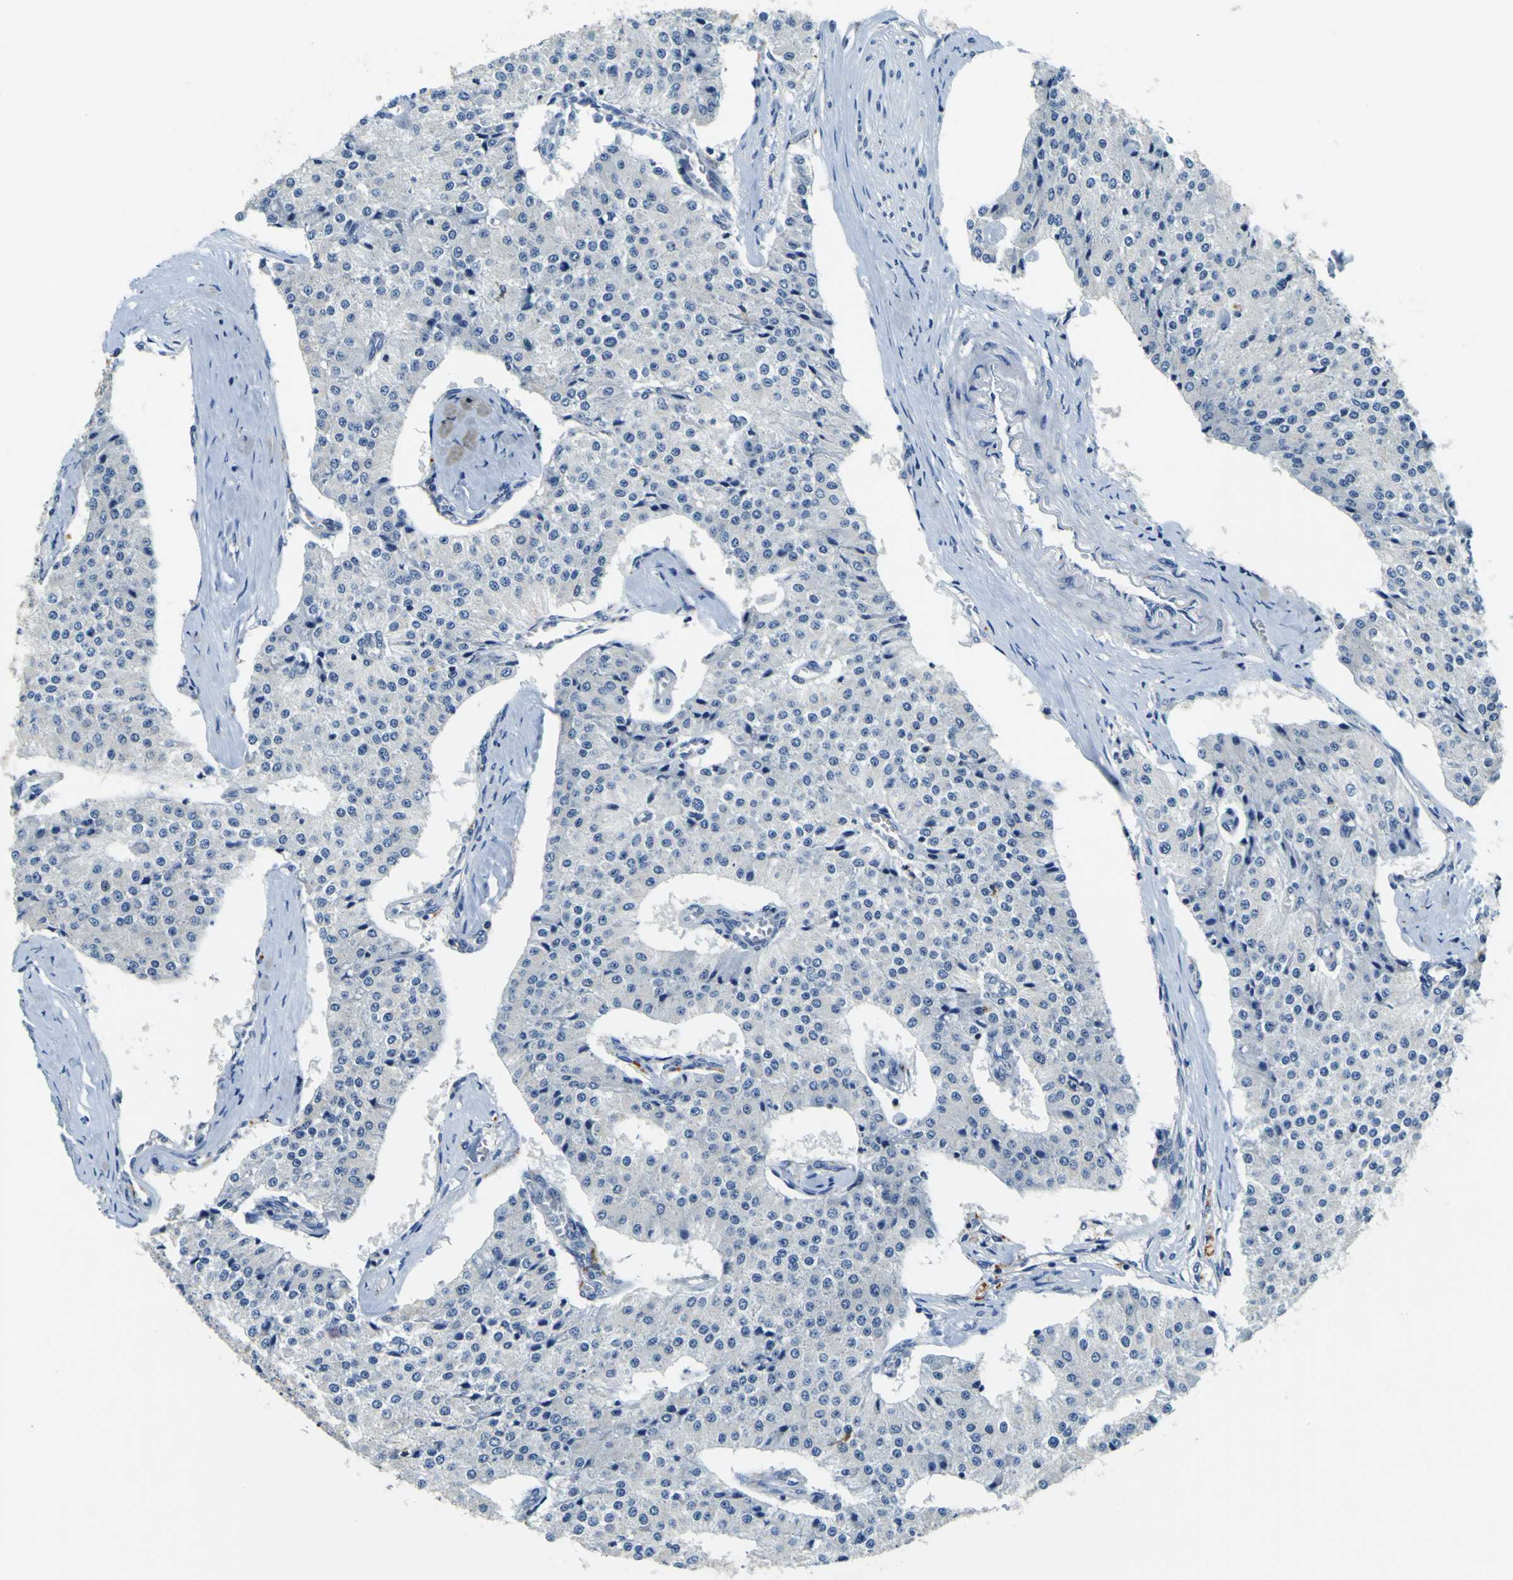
{"staining": {"intensity": "negative", "quantity": "none", "location": "none"}, "tissue": "carcinoid", "cell_type": "Tumor cells", "image_type": "cancer", "snomed": [{"axis": "morphology", "description": "Carcinoid, malignant, NOS"}, {"axis": "topography", "description": "Colon"}], "caption": "Tumor cells show no significant expression in carcinoid. (Stains: DAB immunohistochemistry with hematoxylin counter stain, Microscopy: brightfield microscopy at high magnification).", "gene": "TNIK", "patient": {"sex": "female", "age": 52}}